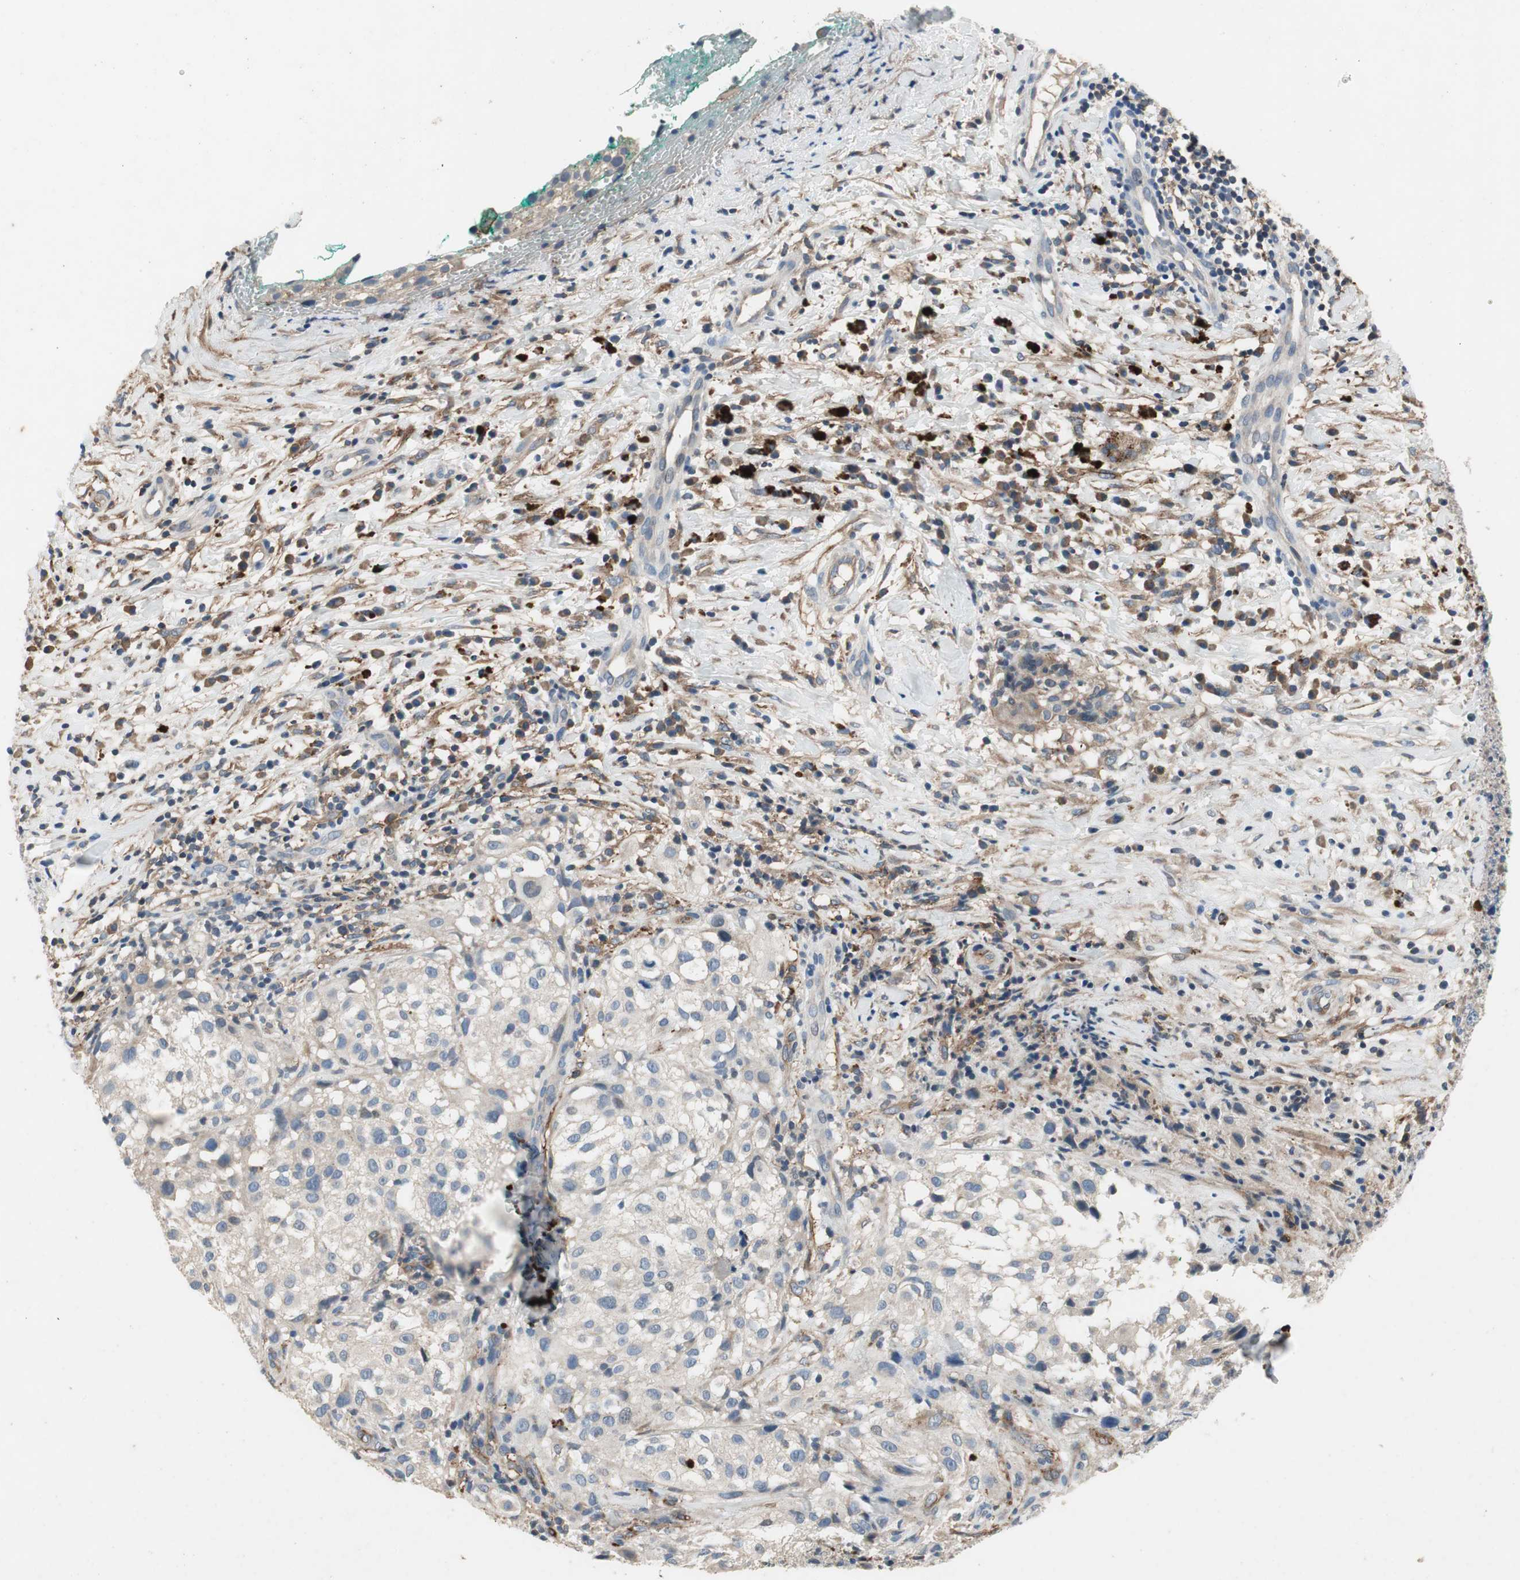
{"staining": {"intensity": "negative", "quantity": "none", "location": "none"}, "tissue": "melanoma", "cell_type": "Tumor cells", "image_type": "cancer", "snomed": [{"axis": "morphology", "description": "Necrosis, NOS"}, {"axis": "morphology", "description": "Malignant melanoma, NOS"}, {"axis": "topography", "description": "Skin"}], "caption": "Immunohistochemistry micrograph of neoplastic tissue: melanoma stained with DAB displays no significant protein positivity in tumor cells. Brightfield microscopy of immunohistochemistry (IHC) stained with DAB (brown) and hematoxylin (blue), captured at high magnification.", "gene": "ALPL", "patient": {"sex": "female", "age": 87}}